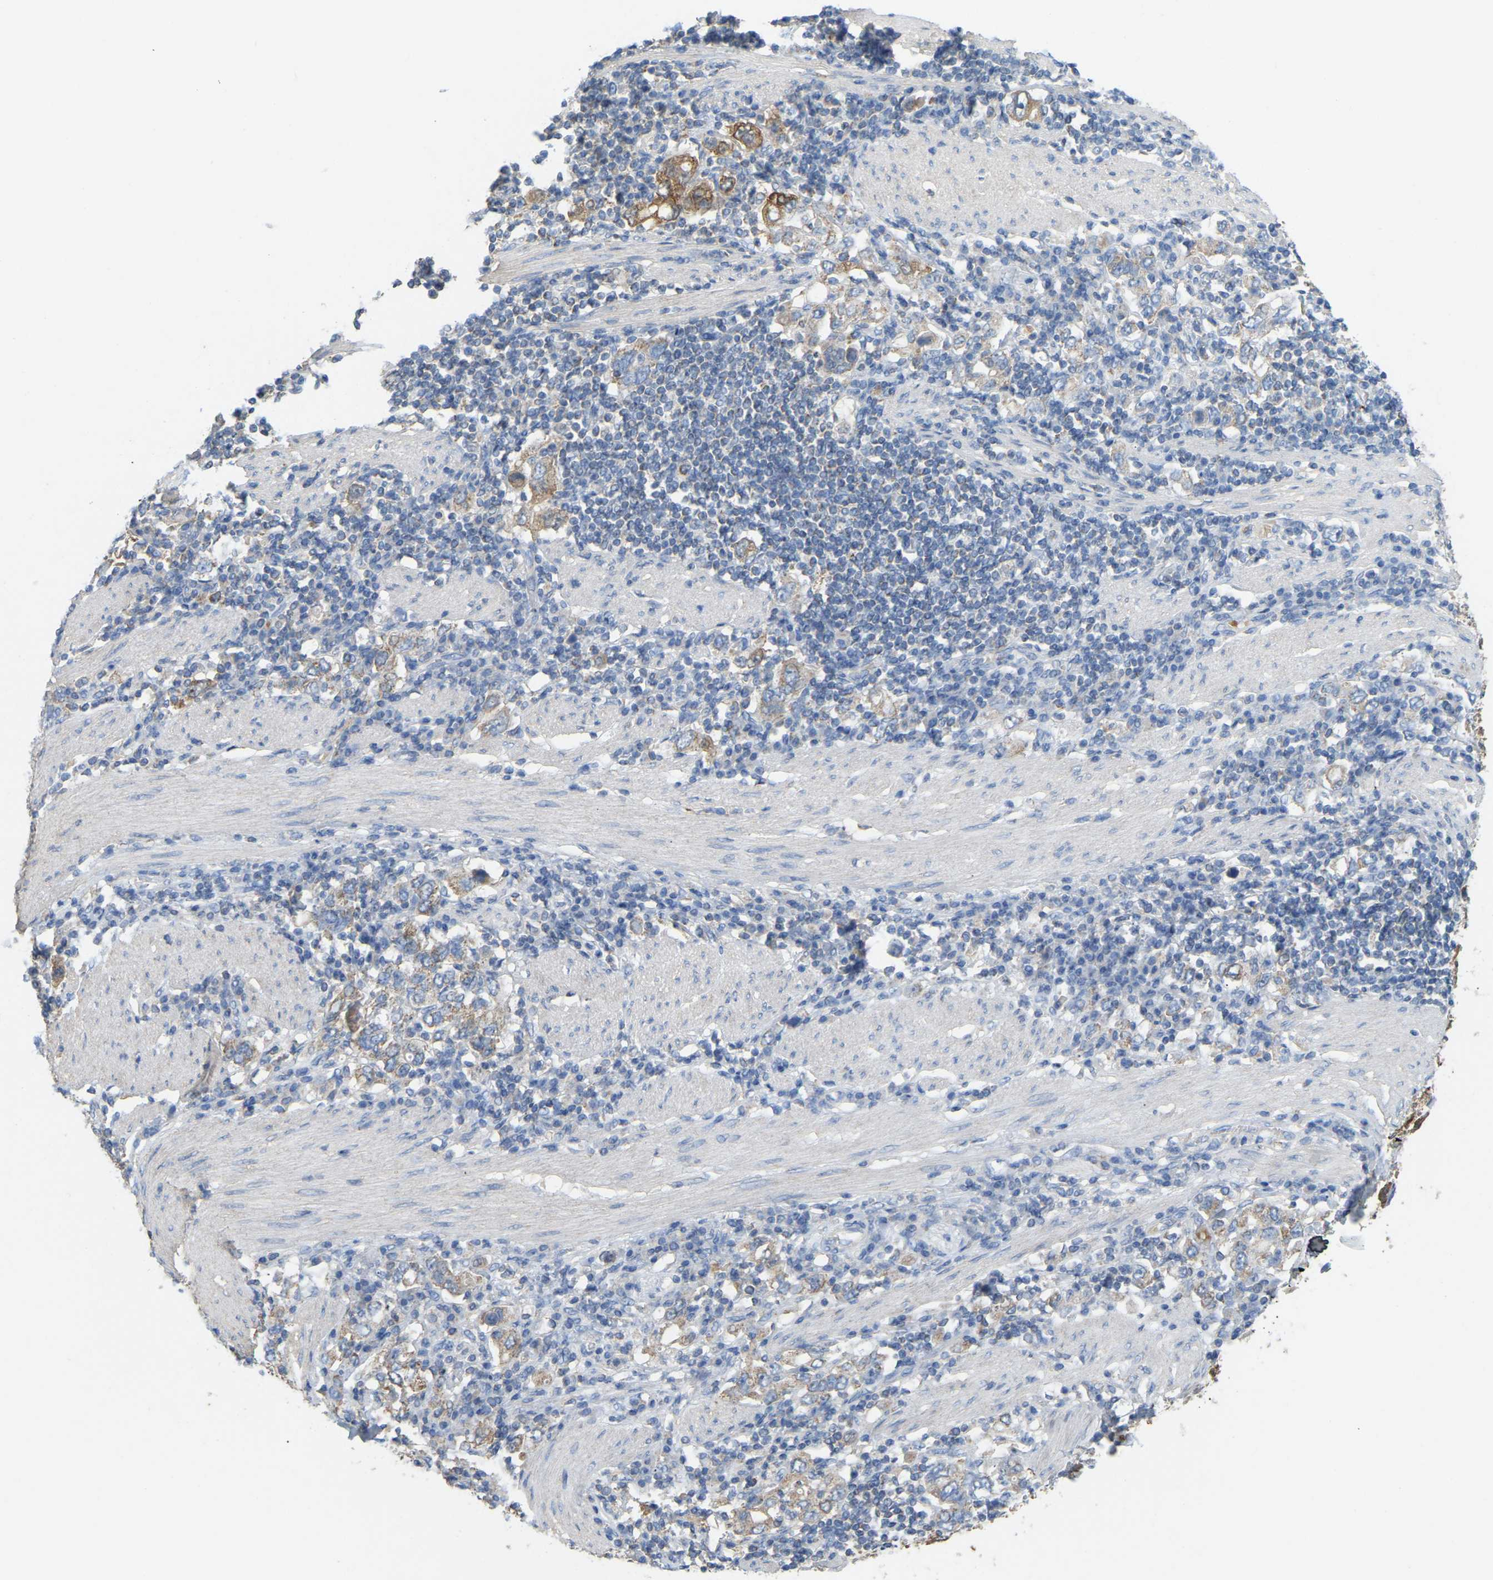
{"staining": {"intensity": "moderate", "quantity": ">75%", "location": "cytoplasmic/membranous"}, "tissue": "stomach cancer", "cell_type": "Tumor cells", "image_type": "cancer", "snomed": [{"axis": "morphology", "description": "Adenocarcinoma, NOS"}, {"axis": "topography", "description": "Stomach, upper"}], "caption": "Immunohistochemistry (IHC) image of human stomach cancer stained for a protein (brown), which displays medium levels of moderate cytoplasmic/membranous staining in approximately >75% of tumor cells.", "gene": "SERPINB5", "patient": {"sex": "male", "age": 62}}